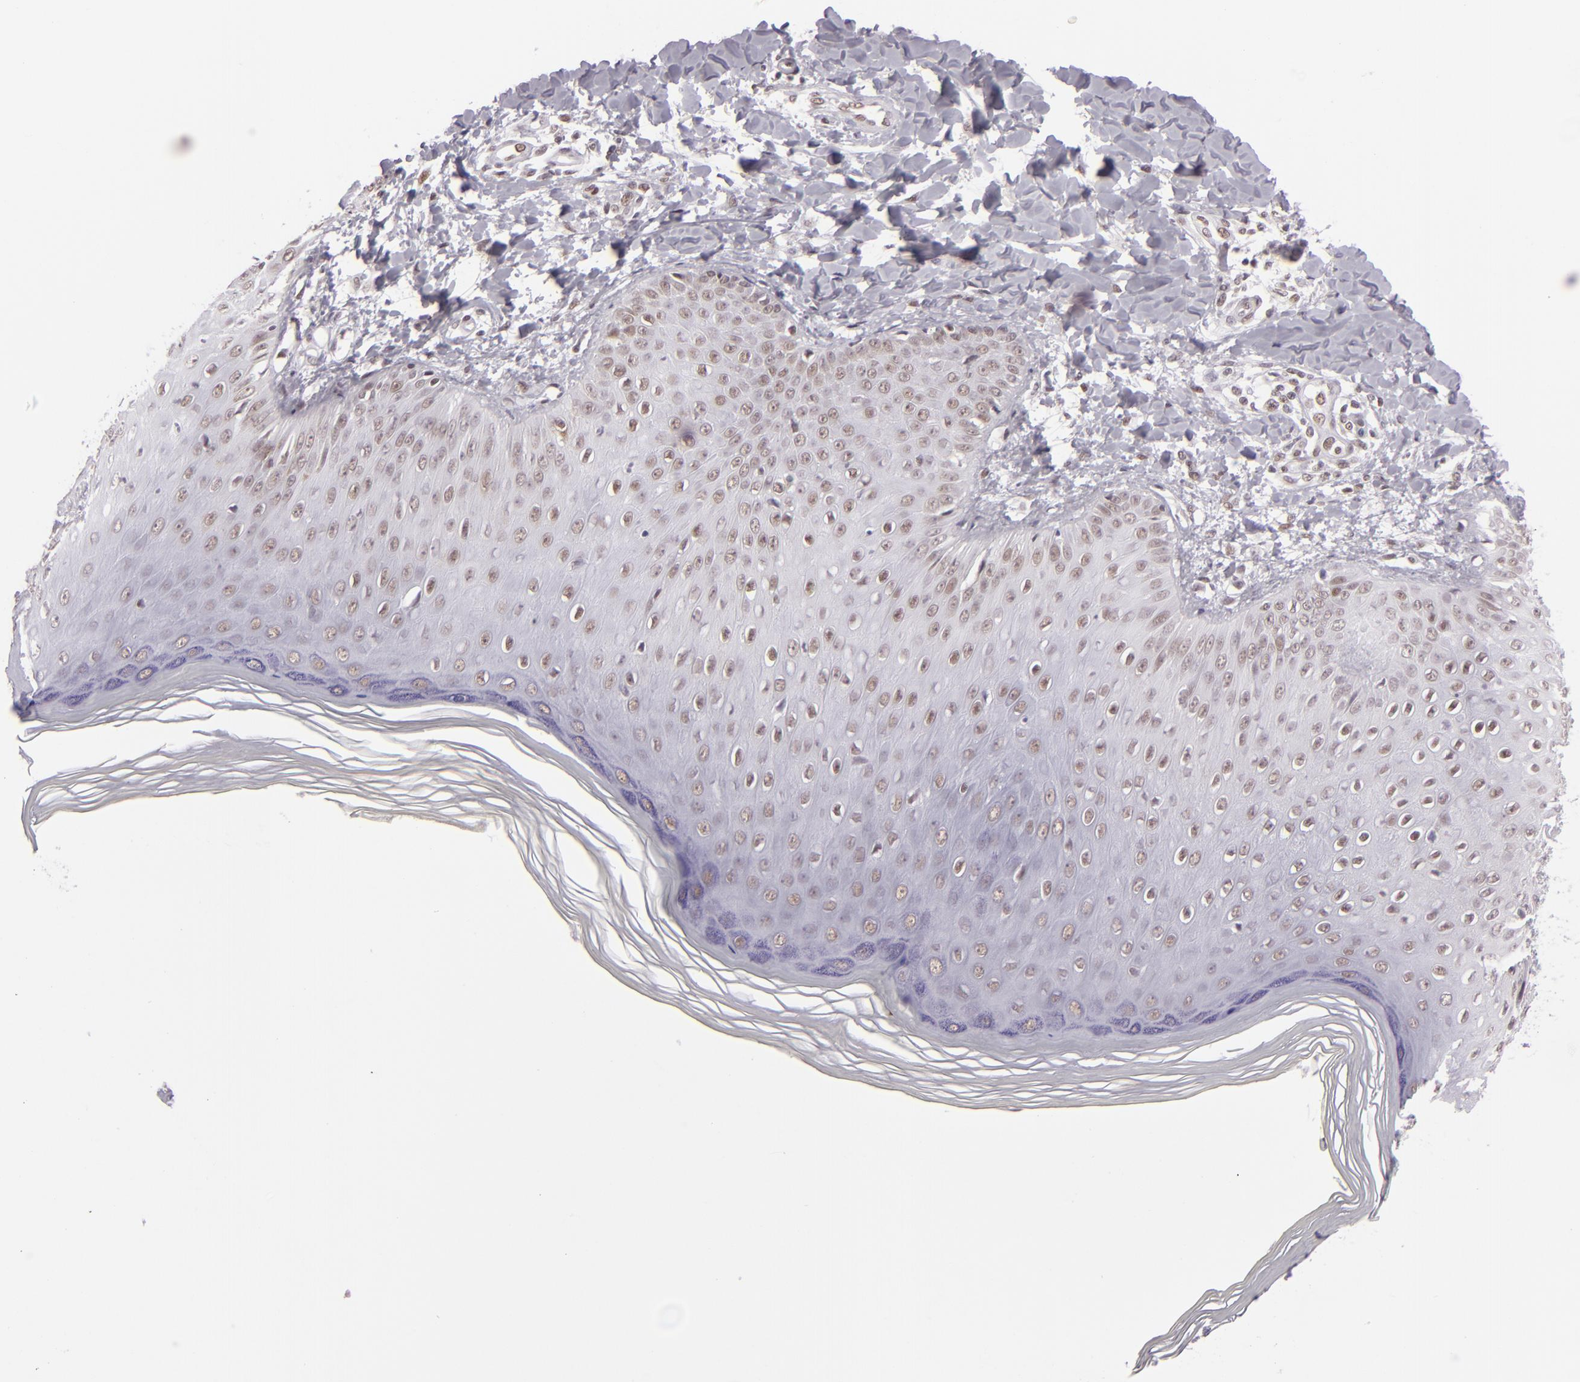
{"staining": {"intensity": "weak", "quantity": ">75%", "location": "nuclear"}, "tissue": "skin", "cell_type": "Epidermal cells", "image_type": "normal", "snomed": [{"axis": "morphology", "description": "Normal tissue, NOS"}, {"axis": "morphology", "description": "Inflammation, NOS"}, {"axis": "topography", "description": "Soft tissue"}, {"axis": "topography", "description": "Anal"}], "caption": "Immunohistochemistry of normal skin demonstrates low levels of weak nuclear staining in approximately >75% of epidermal cells. (DAB = brown stain, brightfield microscopy at high magnification).", "gene": "BRD8", "patient": {"sex": "female", "age": 15}}